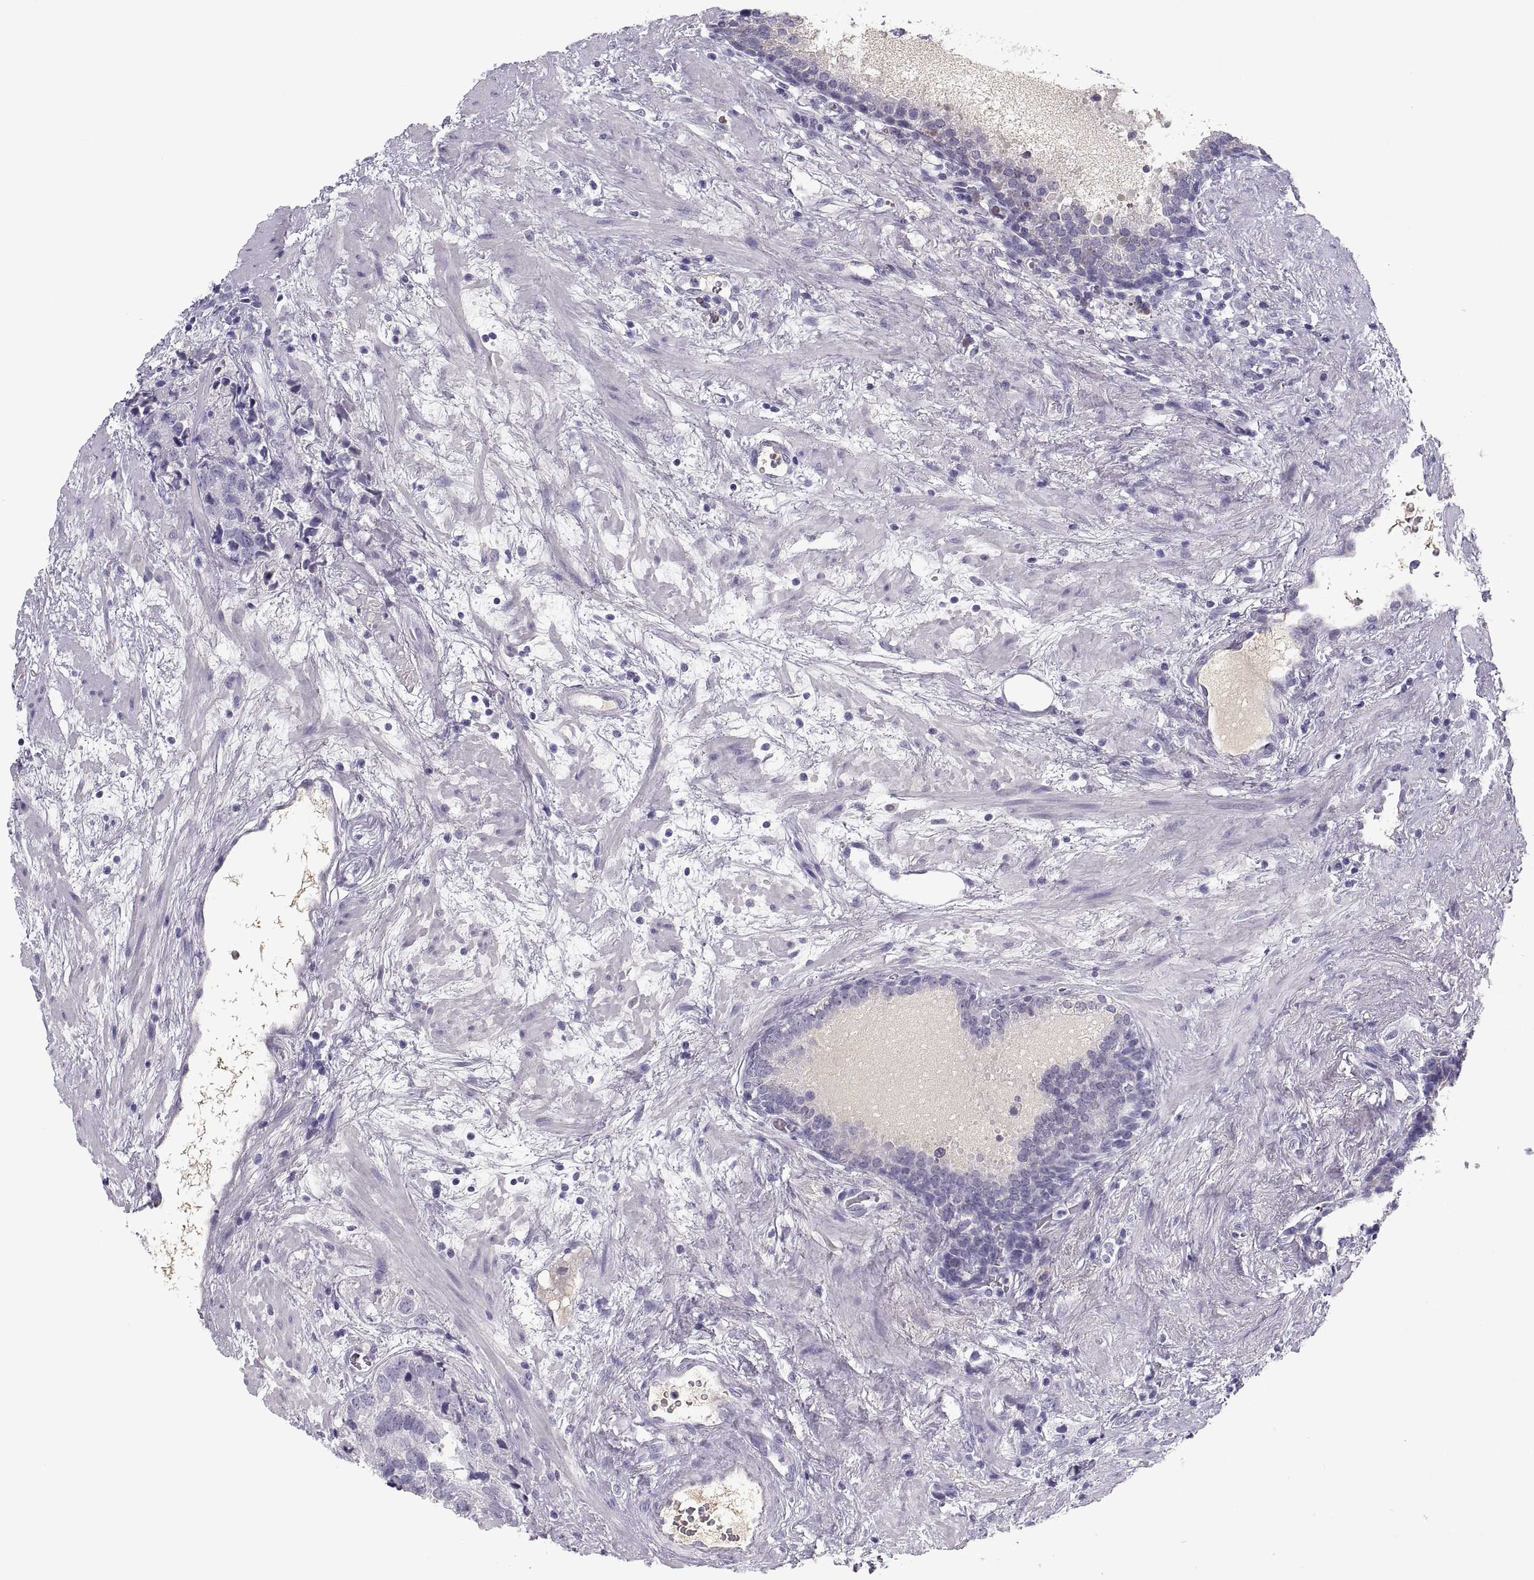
{"staining": {"intensity": "negative", "quantity": "none", "location": "none"}, "tissue": "prostate cancer", "cell_type": "Tumor cells", "image_type": "cancer", "snomed": [{"axis": "morphology", "description": "Adenocarcinoma, NOS"}, {"axis": "topography", "description": "Prostate and seminal vesicle, NOS"}], "caption": "This is an IHC photomicrograph of prostate adenocarcinoma. There is no expression in tumor cells.", "gene": "MAGEB2", "patient": {"sex": "male", "age": 63}}